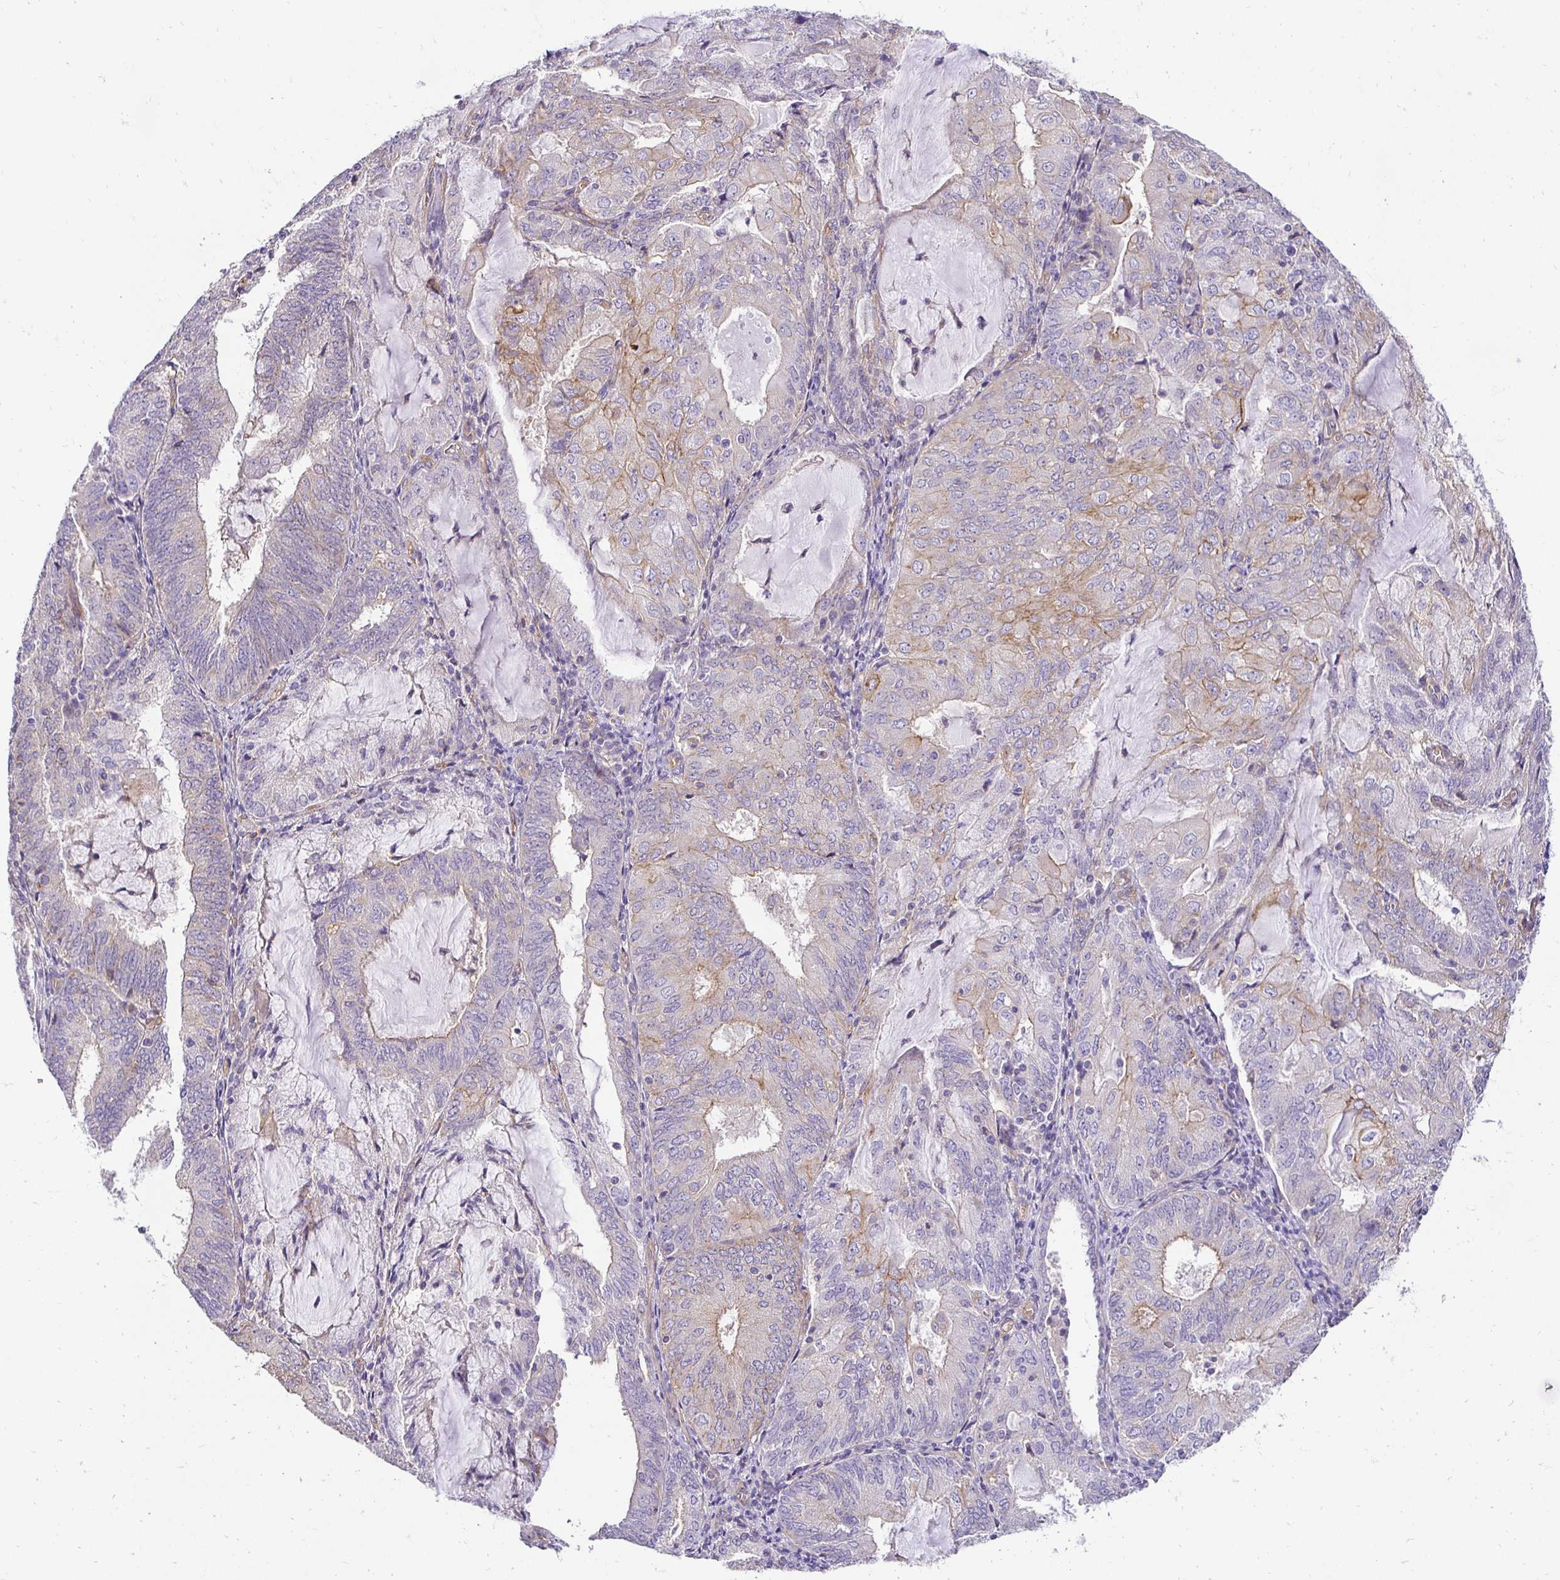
{"staining": {"intensity": "weak", "quantity": "<25%", "location": "cytoplasmic/membranous"}, "tissue": "endometrial cancer", "cell_type": "Tumor cells", "image_type": "cancer", "snomed": [{"axis": "morphology", "description": "Adenocarcinoma, NOS"}, {"axis": "topography", "description": "Endometrium"}], "caption": "There is no significant positivity in tumor cells of adenocarcinoma (endometrial).", "gene": "SLC9A1", "patient": {"sex": "female", "age": 81}}